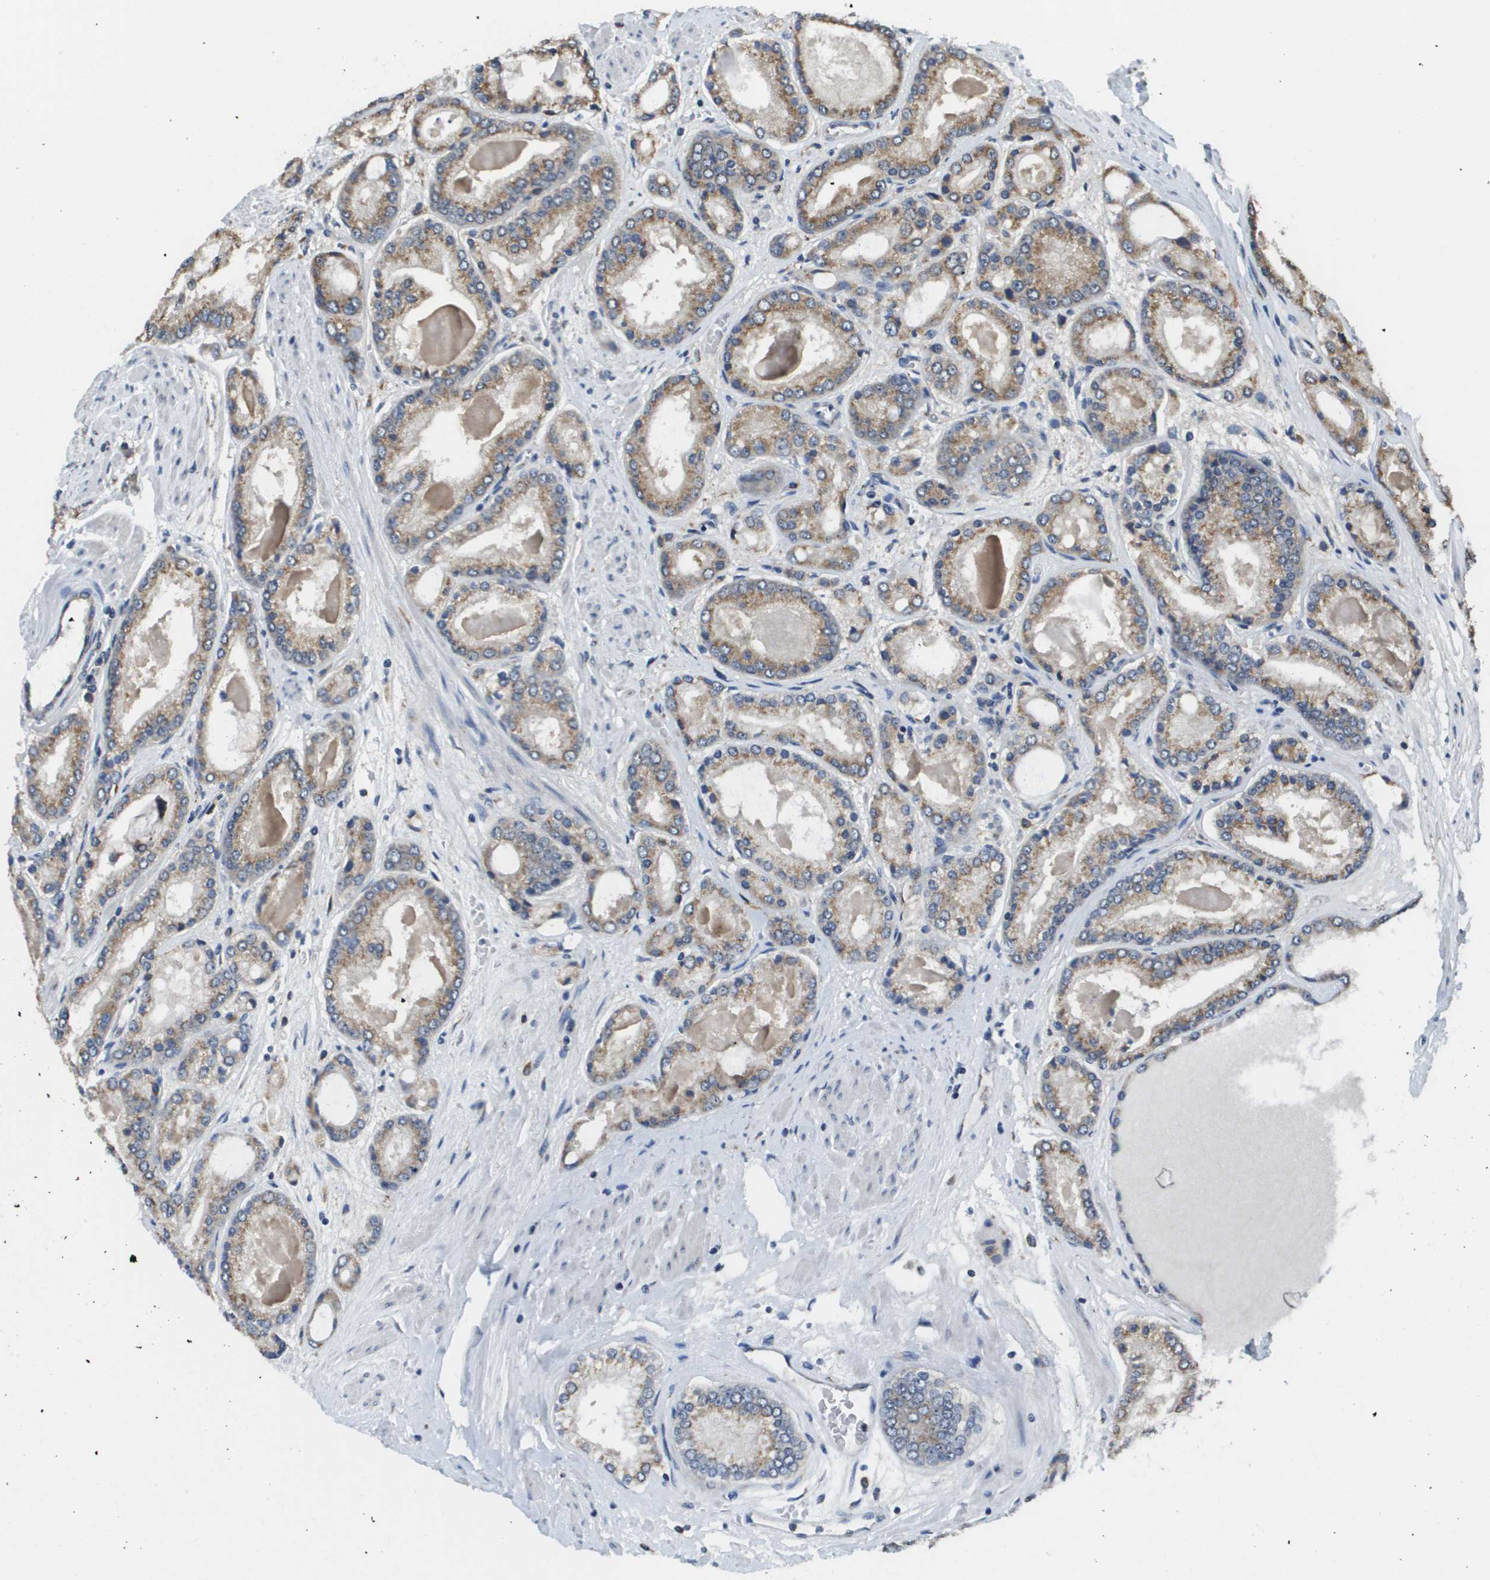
{"staining": {"intensity": "moderate", "quantity": ">75%", "location": "cytoplasmic/membranous"}, "tissue": "prostate cancer", "cell_type": "Tumor cells", "image_type": "cancer", "snomed": [{"axis": "morphology", "description": "Adenocarcinoma, High grade"}, {"axis": "topography", "description": "Prostate"}], "caption": "Prostate cancer (high-grade adenocarcinoma) stained with immunohistochemistry demonstrates moderate cytoplasmic/membranous expression in approximately >75% of tumor cells.", "gene": "PCK1", "patient": {"sex": "male", "age": 59}}